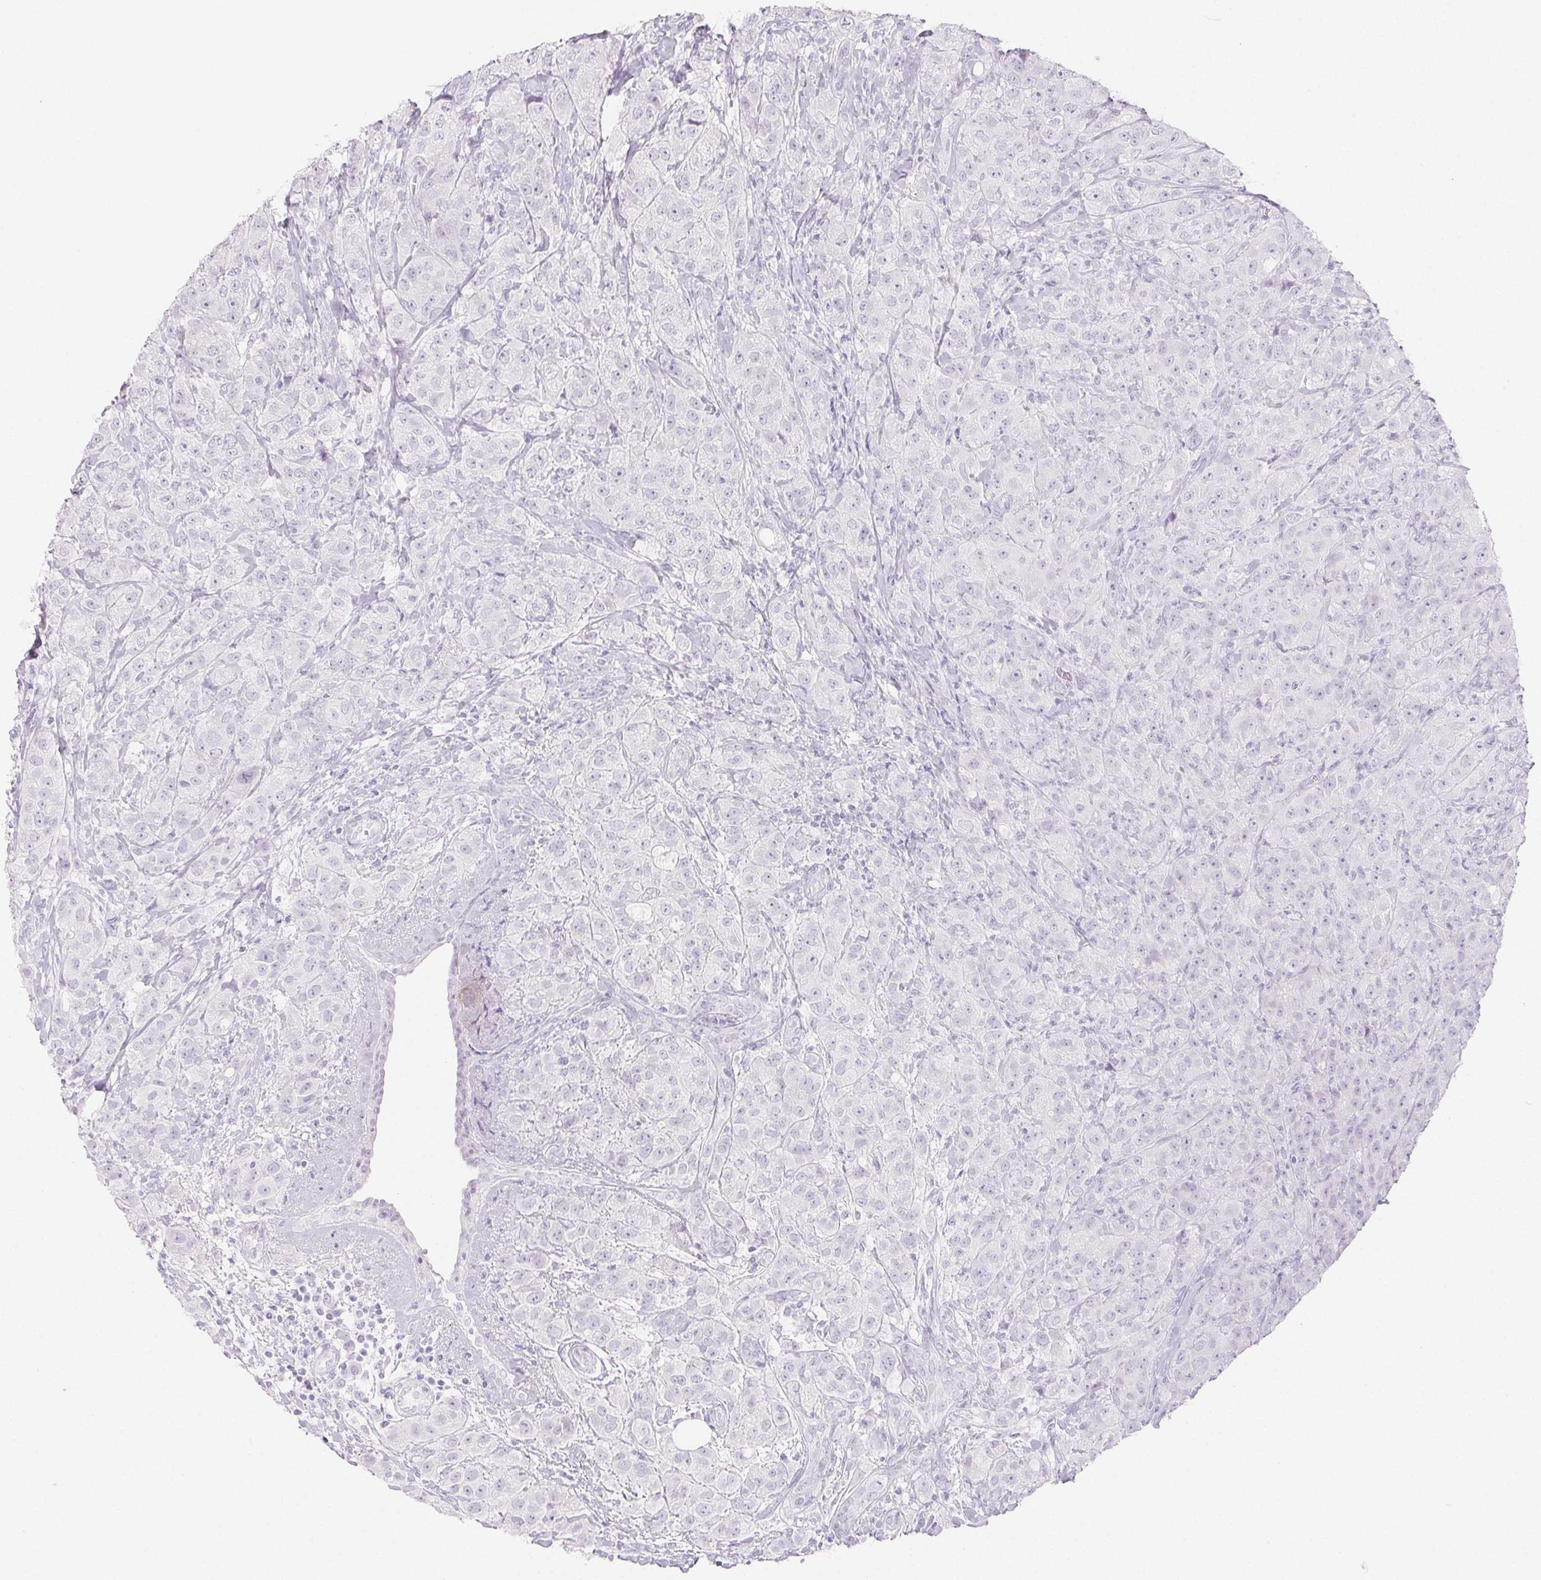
{"staining": {"intensity": "negative", "quantity": "none", "location": "none"}, "tissue": "breast cancer", "cell_type": "Tumor cells", "image_type": "cancer", "snomed": [{"axis": "morphology", "description": "Normal tissue, NOS"}, {"axis": "morphology", "description": "Duct carcinoma"}, {"axis": "topography", "description": "Breast"}], "caption": "A high-resolution histopathology image shows immunohistochemistry (IHC) staining of breast cancer, which reveals no significant staining in tumor cells. (DAB immunohistochemistry (IHC) visualized using brightfield microscopy, high magnification).", "gene": "SPRR3", "patient": {"sex": "female", "age": 43}}